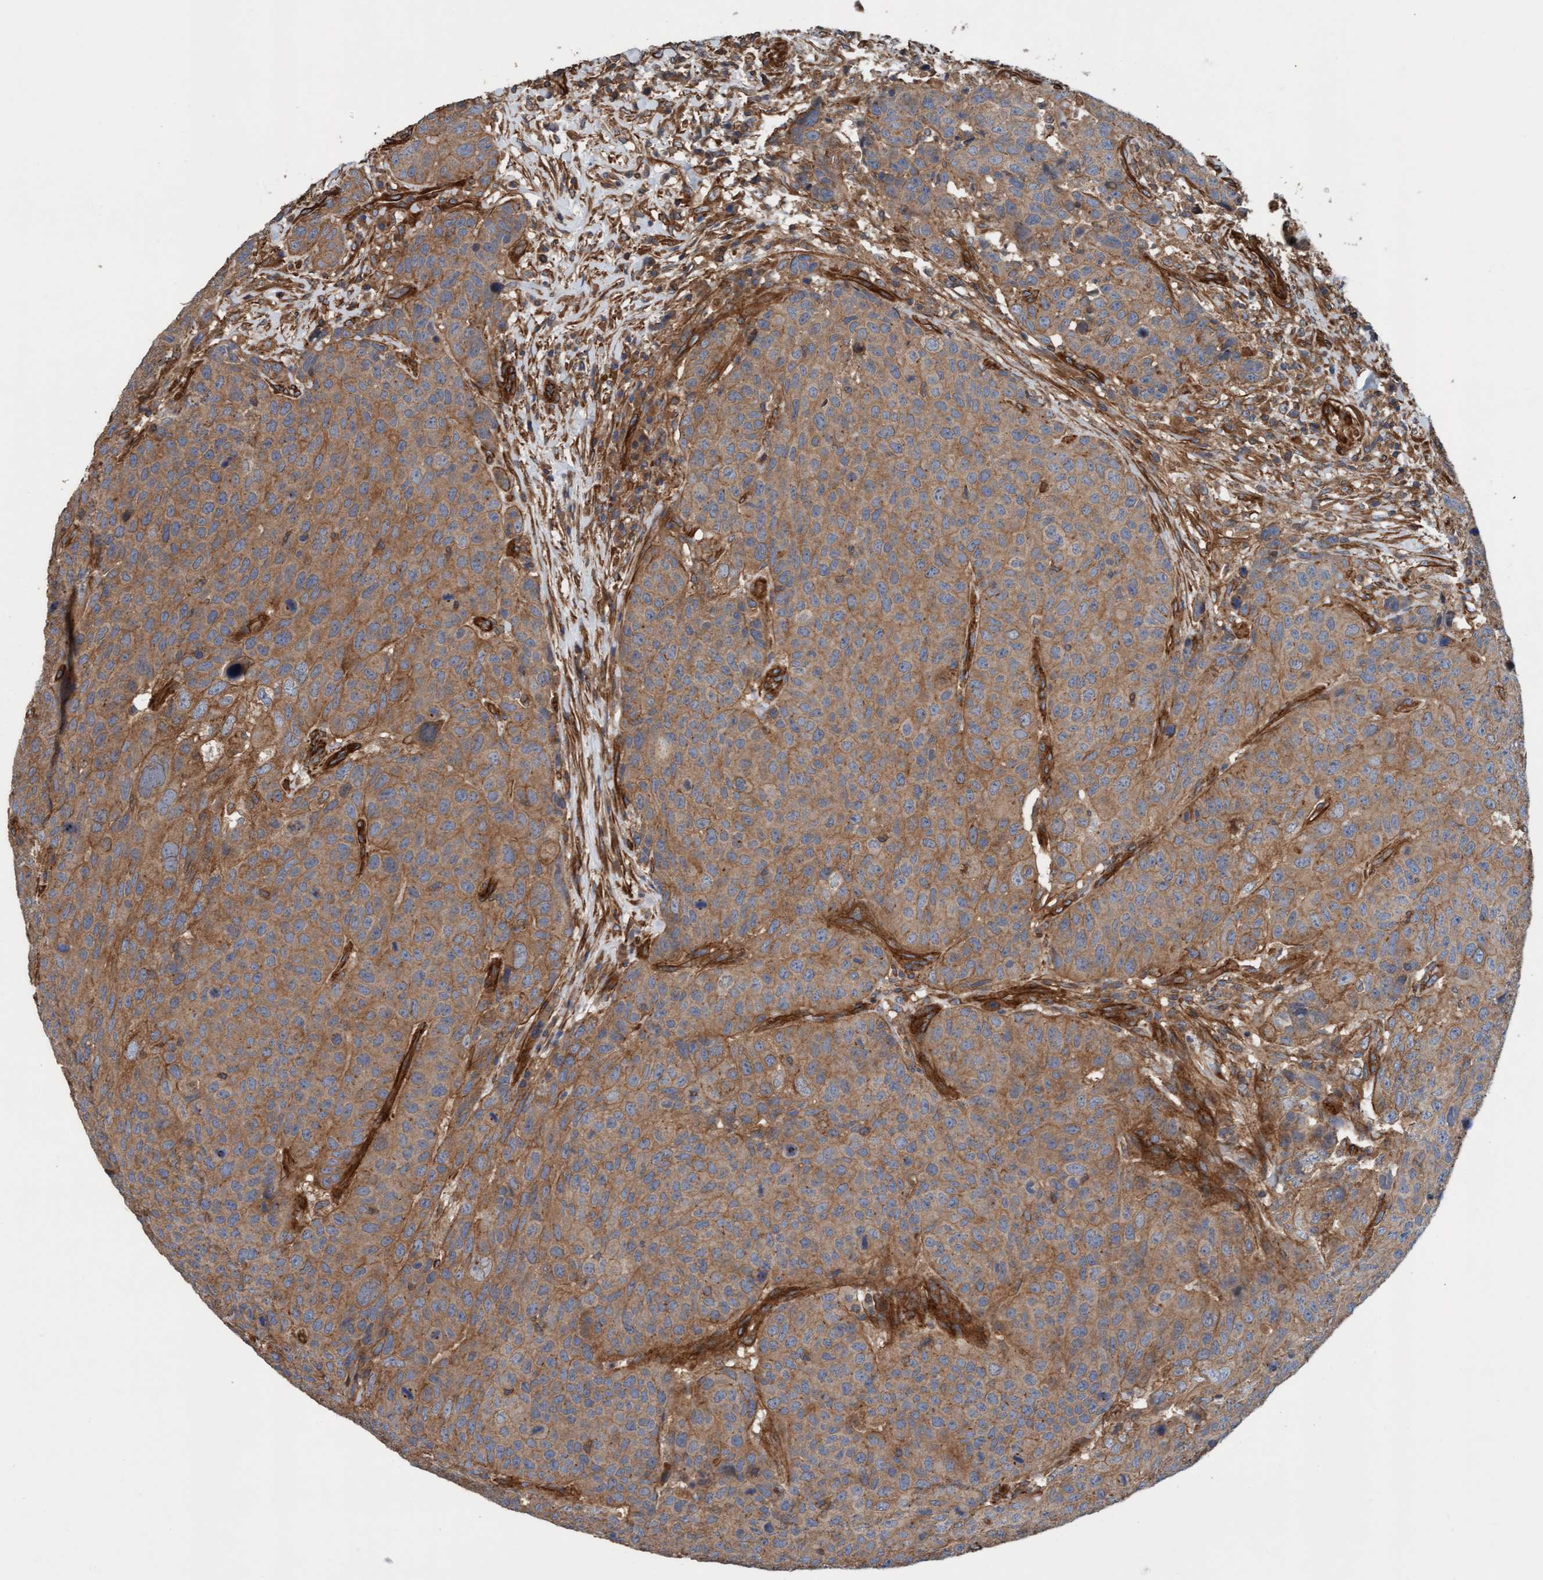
{"staining": {"intensity": "moderate", "quantity": ">75%", "location": "cytoplasmic/membranous"}, "tissue": "head and neck cancer", "cell_type": "Tumor cells", "image_type": "cancer", "snomed": [{"axis": "morphology", "description": "Squamous cell carcinoma, NOS"}, {"axis": "topography", "description": "Head-Neck"}], "caption": "Moderate cytoplasmic/membranous expression is appreciated in approximately >75% of tumor cells in squamous cell carcinoma (head and neck). The protein of interest is stained brown, and the nuclei are stained in blue (DAB (3,3'-diaminobenzidine) IHC with brightfield microscopy, high magnification).", "gene": "STXBP4", "patient": {"sex": "male", "age": 66}}